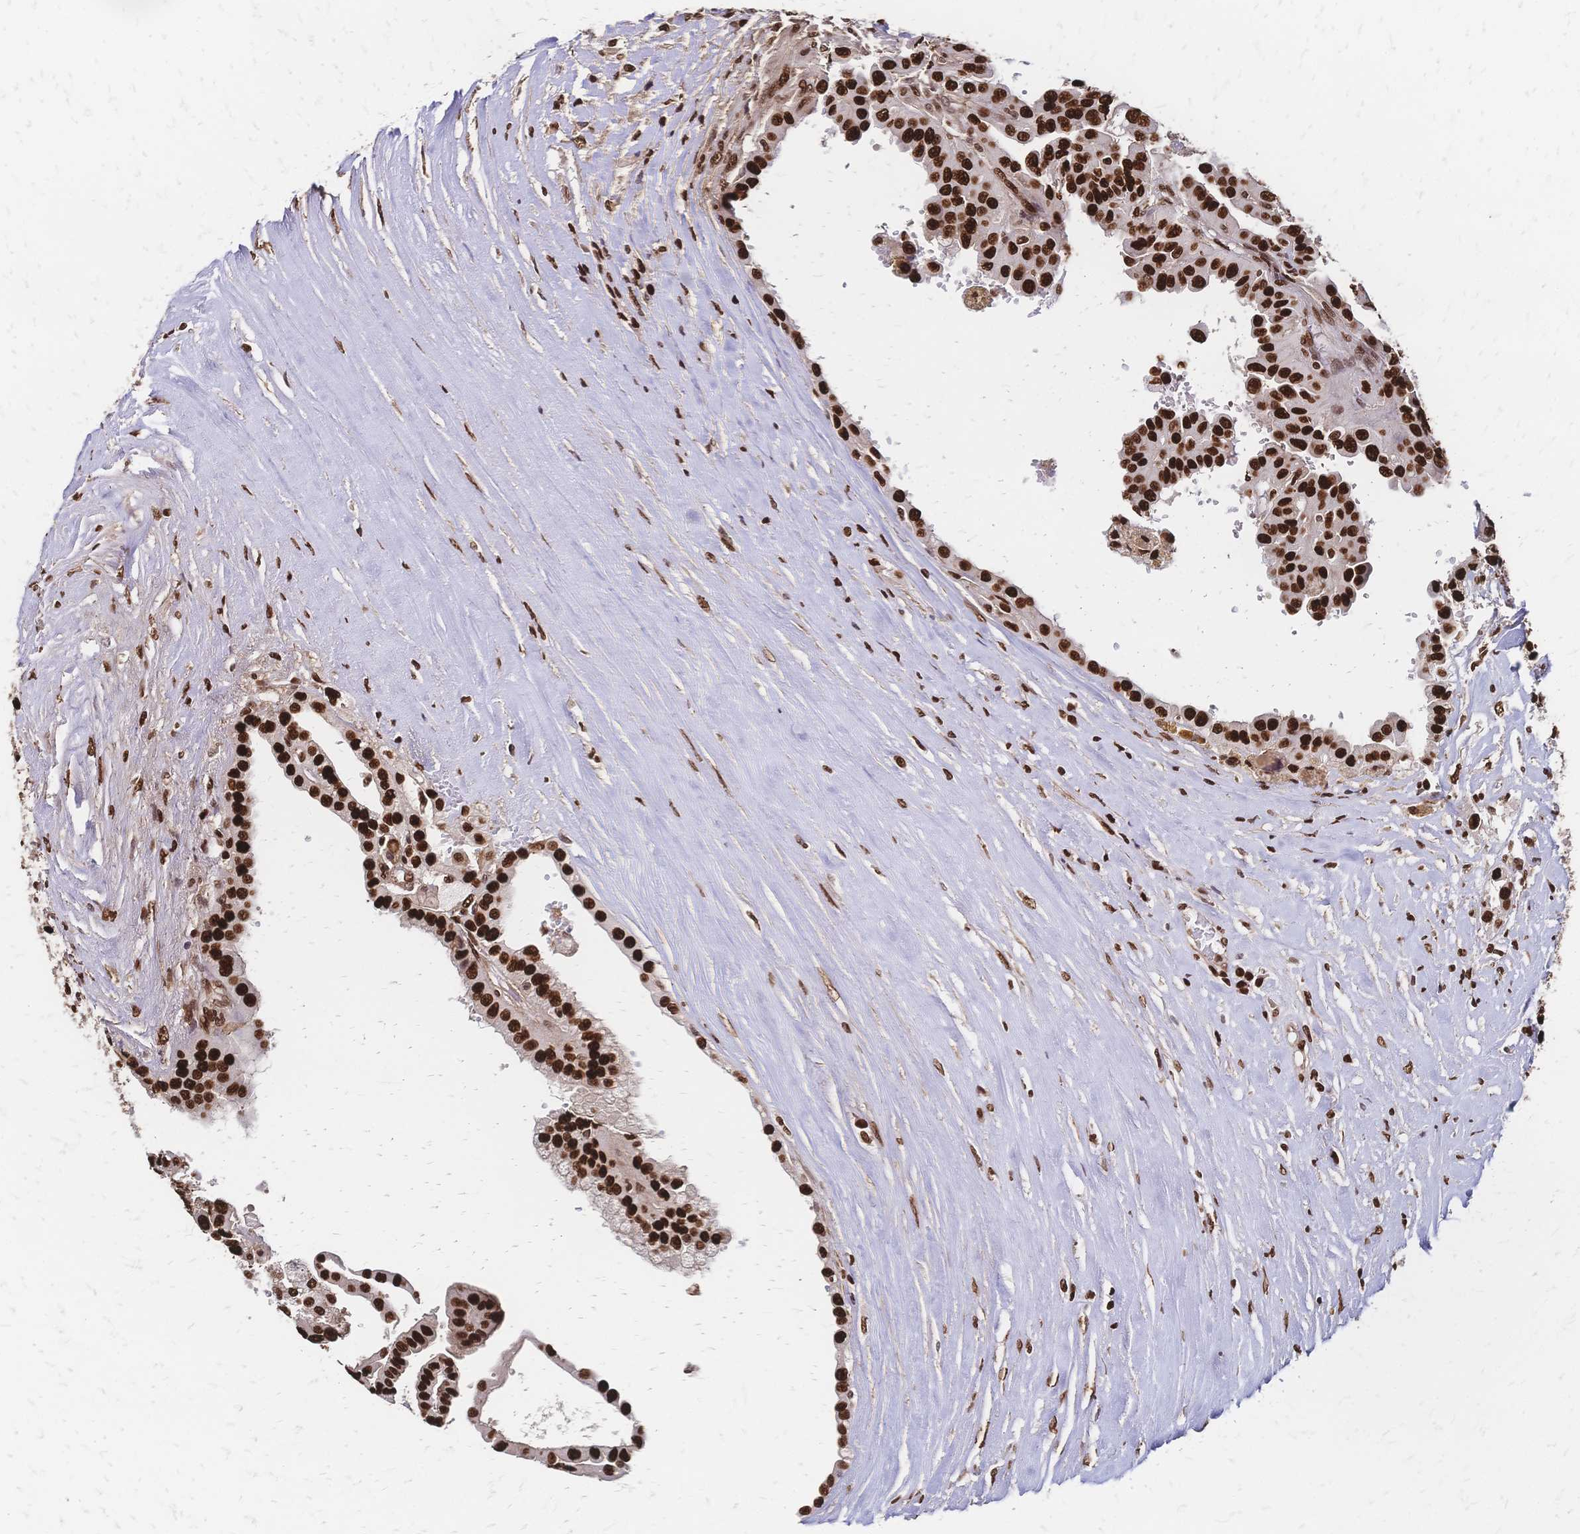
{"staining": {"intensity": "strong", "quantity": ">75%", "location": "nuclear"}, "tissue": "renal cancer", "cell_type": "Tumor cells", "image_type": "cancer", "snomed": [{"axis": "morphology", "description": "Adenocarcinoma, NOS"}, {"axis": "topography", "description": "Kidney"}], "caption": "This photomicrograph exhibits IHC staining of adenocarcinoma (renal), with high strong nuclear positivity in approximately >75% of tumor cells.", "gene": "HDGF", "patient": {"sex": "male", "age": 58}}